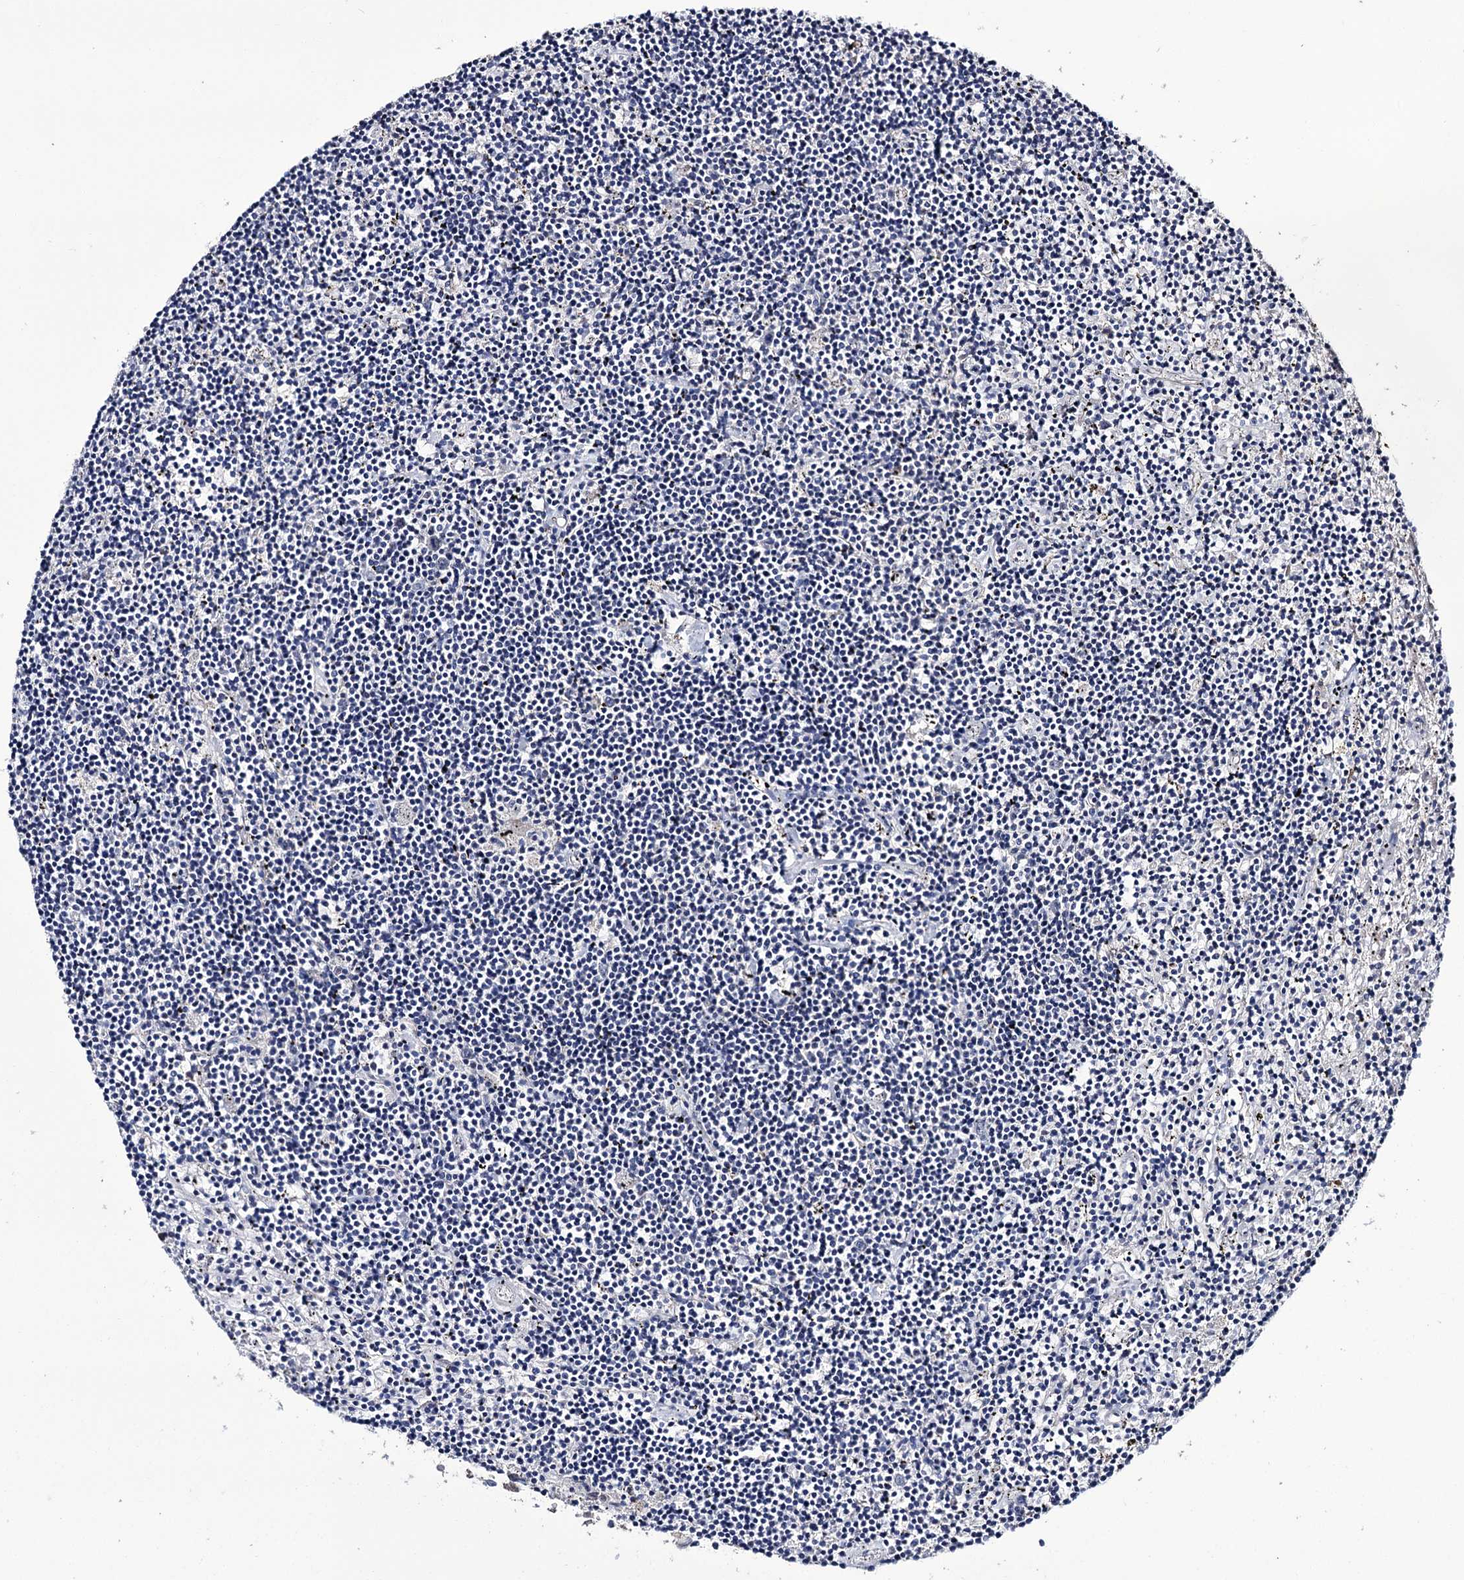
{"staining": {"intensity": "negative", "quantity": "none", "location": "none"}, "tissue": "lymphoma", "cell_type": "Tumor cells", "image_type": "cancer", "snomed": [{"axis": "morphology", "description": "Malignant lymphoma, non-Hodgkin's type, Low grade"}, {"axis": "topography", "description": "Spleen"}], "caption": "This is an immunohistochemistry image of malignant lymphoma, non-Hodgkin's type (low-grade). There is no expression in tumor cells.", "gene": "EPB41L5", "patient": {"sex": "male", "age": 76}}